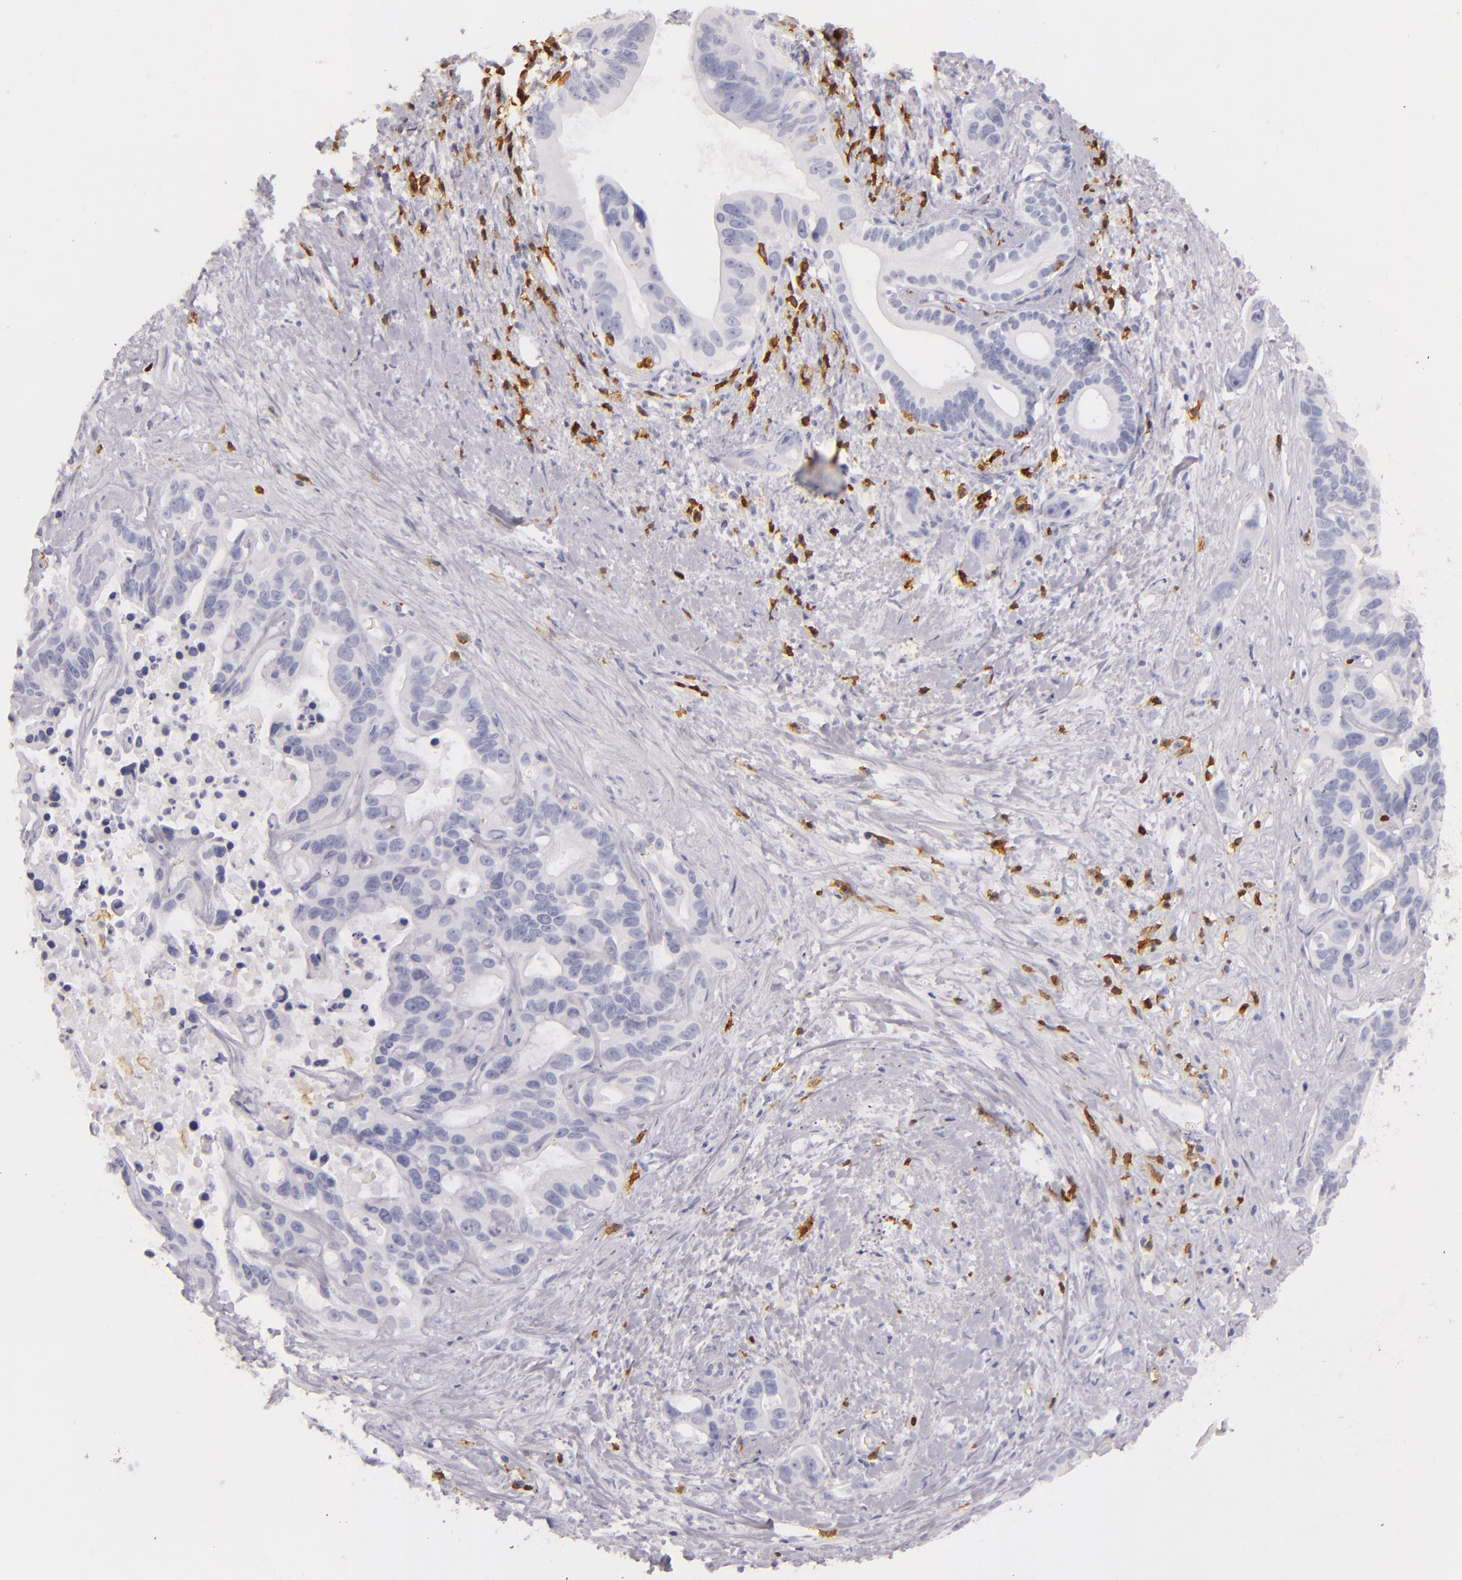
{"staining": {"intensity": "negative", "quantity": "none", "location": "none"}, "tissue": "liver cancer", "cell_type": "Tumor cells", "image_type": "cancer", "snomed": [{"axis": "morphology", "description": "Cholangiocarcinoma"}, {"axis": "topography", "description": "Liver"}], "caption": "Human liver cancer (cholangiocarcinoma) stained for a protein using immunohistochemistry (IHC) reveals no expression in tumor cells.", "gene": "LAT", "patient": {"sex": "female", "age": 65}}